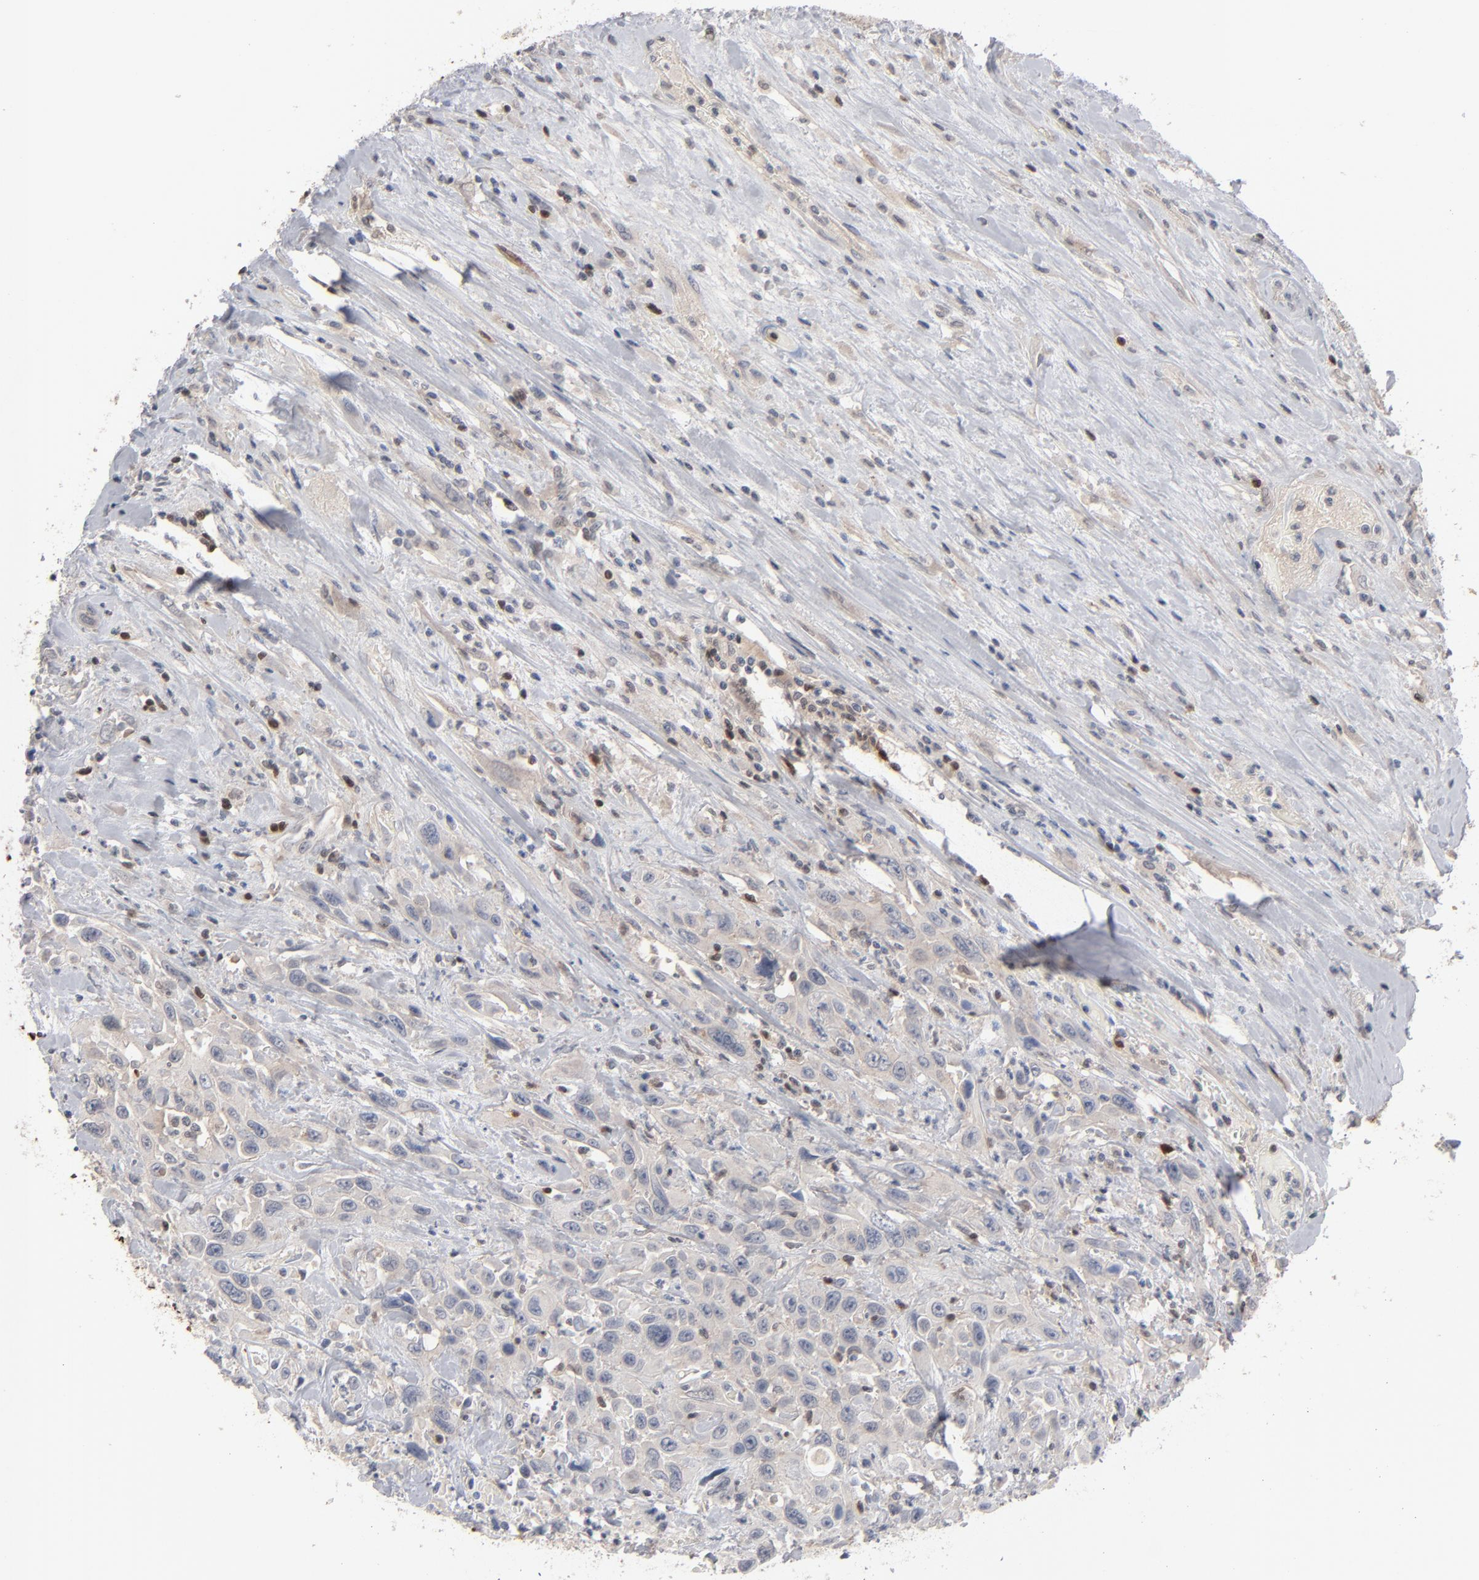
{"staining": {"intensity": "negative", "quantity": "none", "location": "none"}, "tissue": "urothelial cancer", "cell_type": "Tumor cells", "image_type": "cancer", "snomed": [{"axis": "morphology", "description": "Urothelial carcinoma, High grade"}, {"axis": "topography", "description": "Urinary bladder"}], "caption": "Immunohistochemical staining of high-grade urothelial carcinoma exhibits no significant positivity in tumor cells. (Stains: DAB immunohistochemistry with hematoxylin counter stain, Microscopy: brightfield microscopy at high magnification).", "gene": "STAT4", "patient": {"sex": "female", "age": 84}}